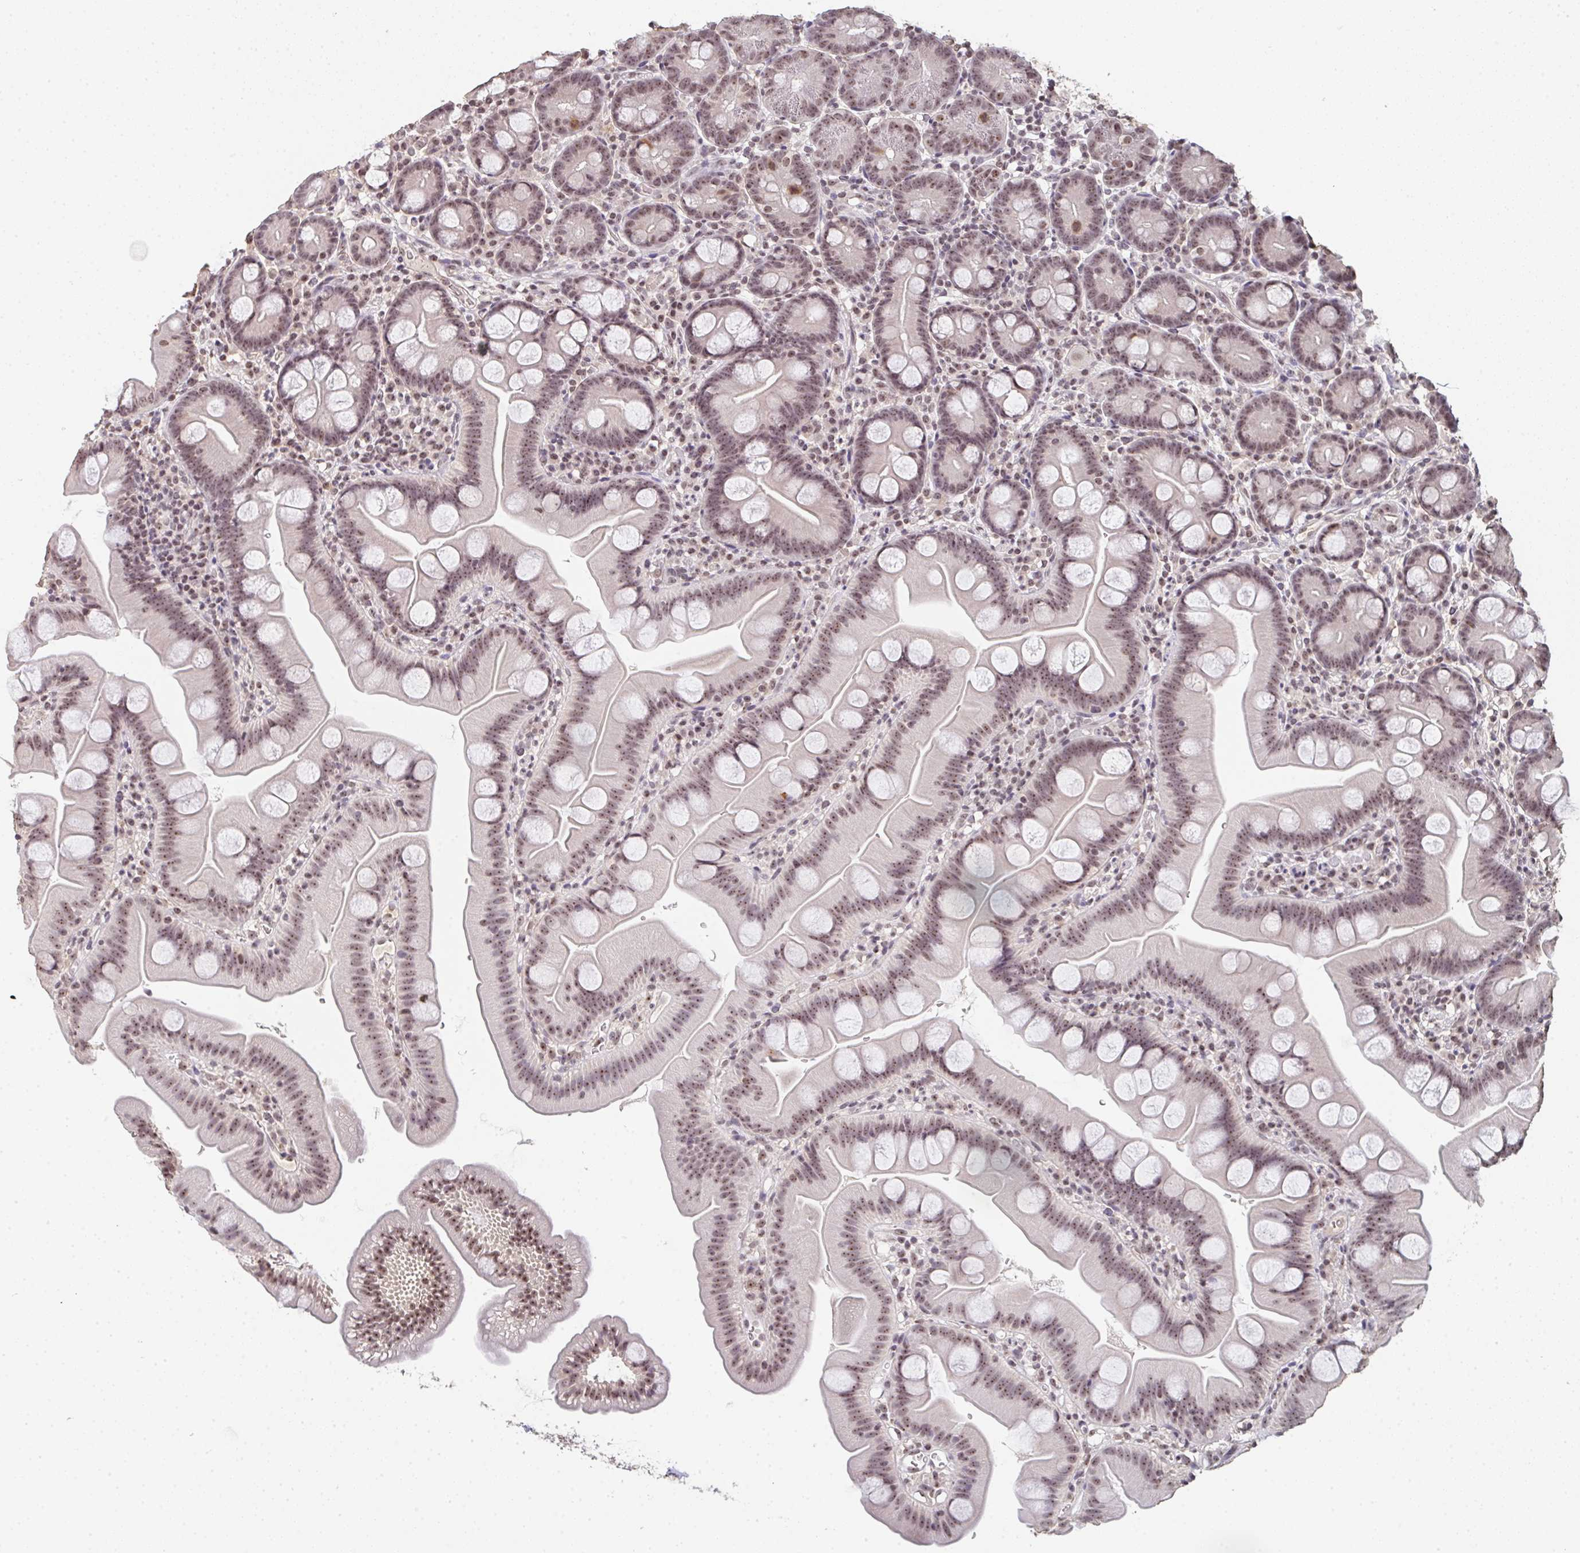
{"staining": {"intensity": "moderate", "quantity": ">75%", "location": "nuclear"}, "tissue": "small intestine", "cell_type": "Glandular cells", "image_type": "normal", "snomed": [{"axis": "morphology", "description": "Normal tissue, NOS"}, {"axis": "topography", "description": "Small intestine"}], "caption": "Benign small intestine reveals moderate nuclear positivity in approximately >75% of glandular cells (Brightfield microscopy of DAB IHC at high magnification)..", "gene": "DKC1", "patient": {"sex": "female", "age": 68}}